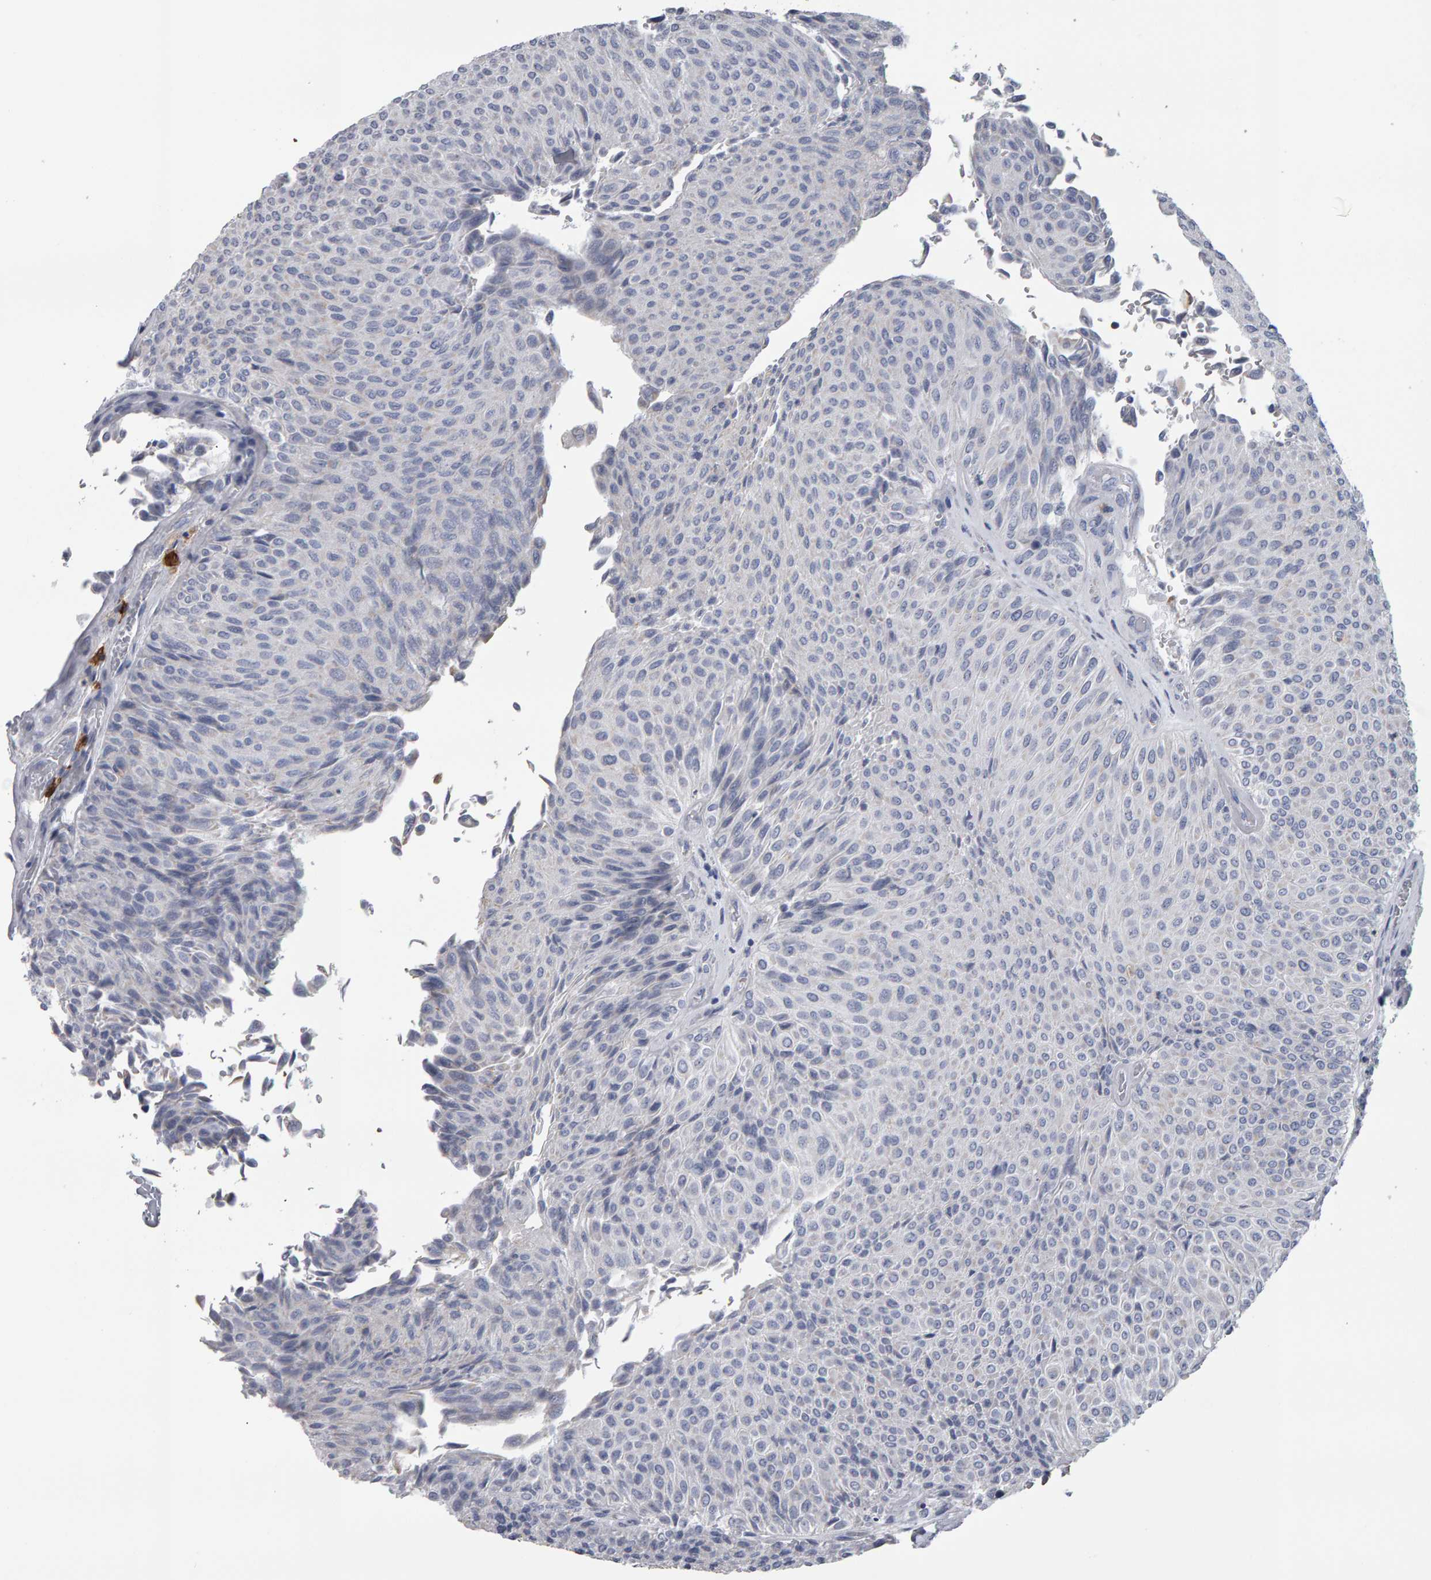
{"staining": {"intensity": "negative", "quantity": "none", "location": "none"}, "tissue": "urothelial cancer", "cell_type": "Tumor cells", "image_type": "cancer", "snomed": [{"axis": "morphology", "description": "Urothelial carcinoma, Low grade"}, {"axis": "topography", "description": "Urinary bladder"}], "caption": "A micrograph of urothelial cancer stained for a protein exhibits no brown staining in tumor cells. The staining was performed using DAB to visualize the protein expression in brown, while the nuclei were stained in blue with hematoxylin (Magnification: 20x).", "gene": "CD38", "patient": {"sex": "male", "age": 78}}